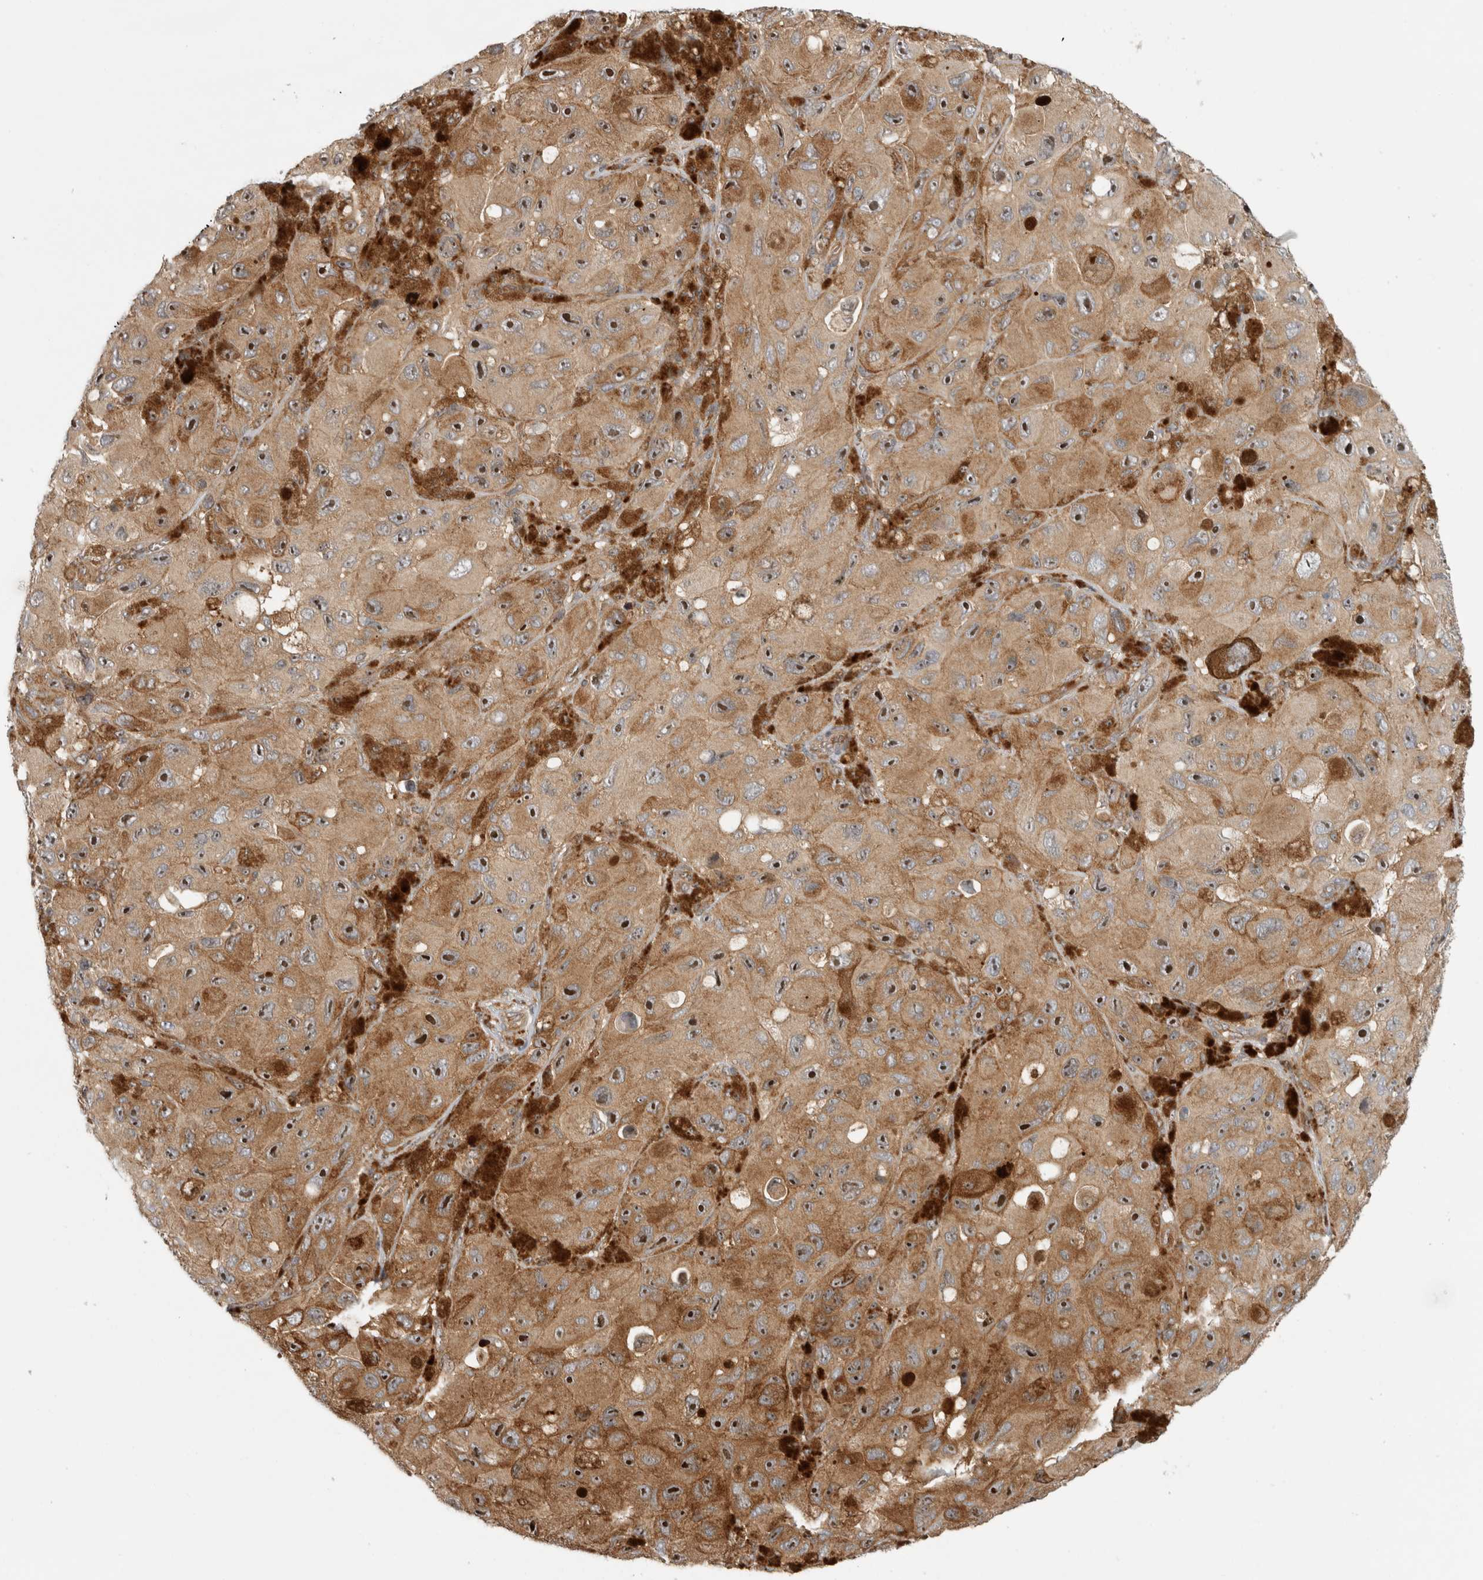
{"staining": {"intensity": "moderate", "quantity": ">75%", "location": "cytoplasmic/membranous,nuclear"}, "tissue": "melanoma", "cell_type": "Tumor cells", "image_type": "cancer", "snomed": [{"axis": "morphology", "description": "Malignant melanoma, NOS"}, {"axis": "topography", "description": "Skin"}], "caption": "This histopathology image exhibits malignant melanoma stained with immunohistochemistry to label a protein in brown. The cytoplasmic/membranous and nuclear of tumor cells show moderate positivity for the protein. Nuclei are counter-stained blue.", "gene": "WASF2", "patient": {"sex": "female", "age": 73}}